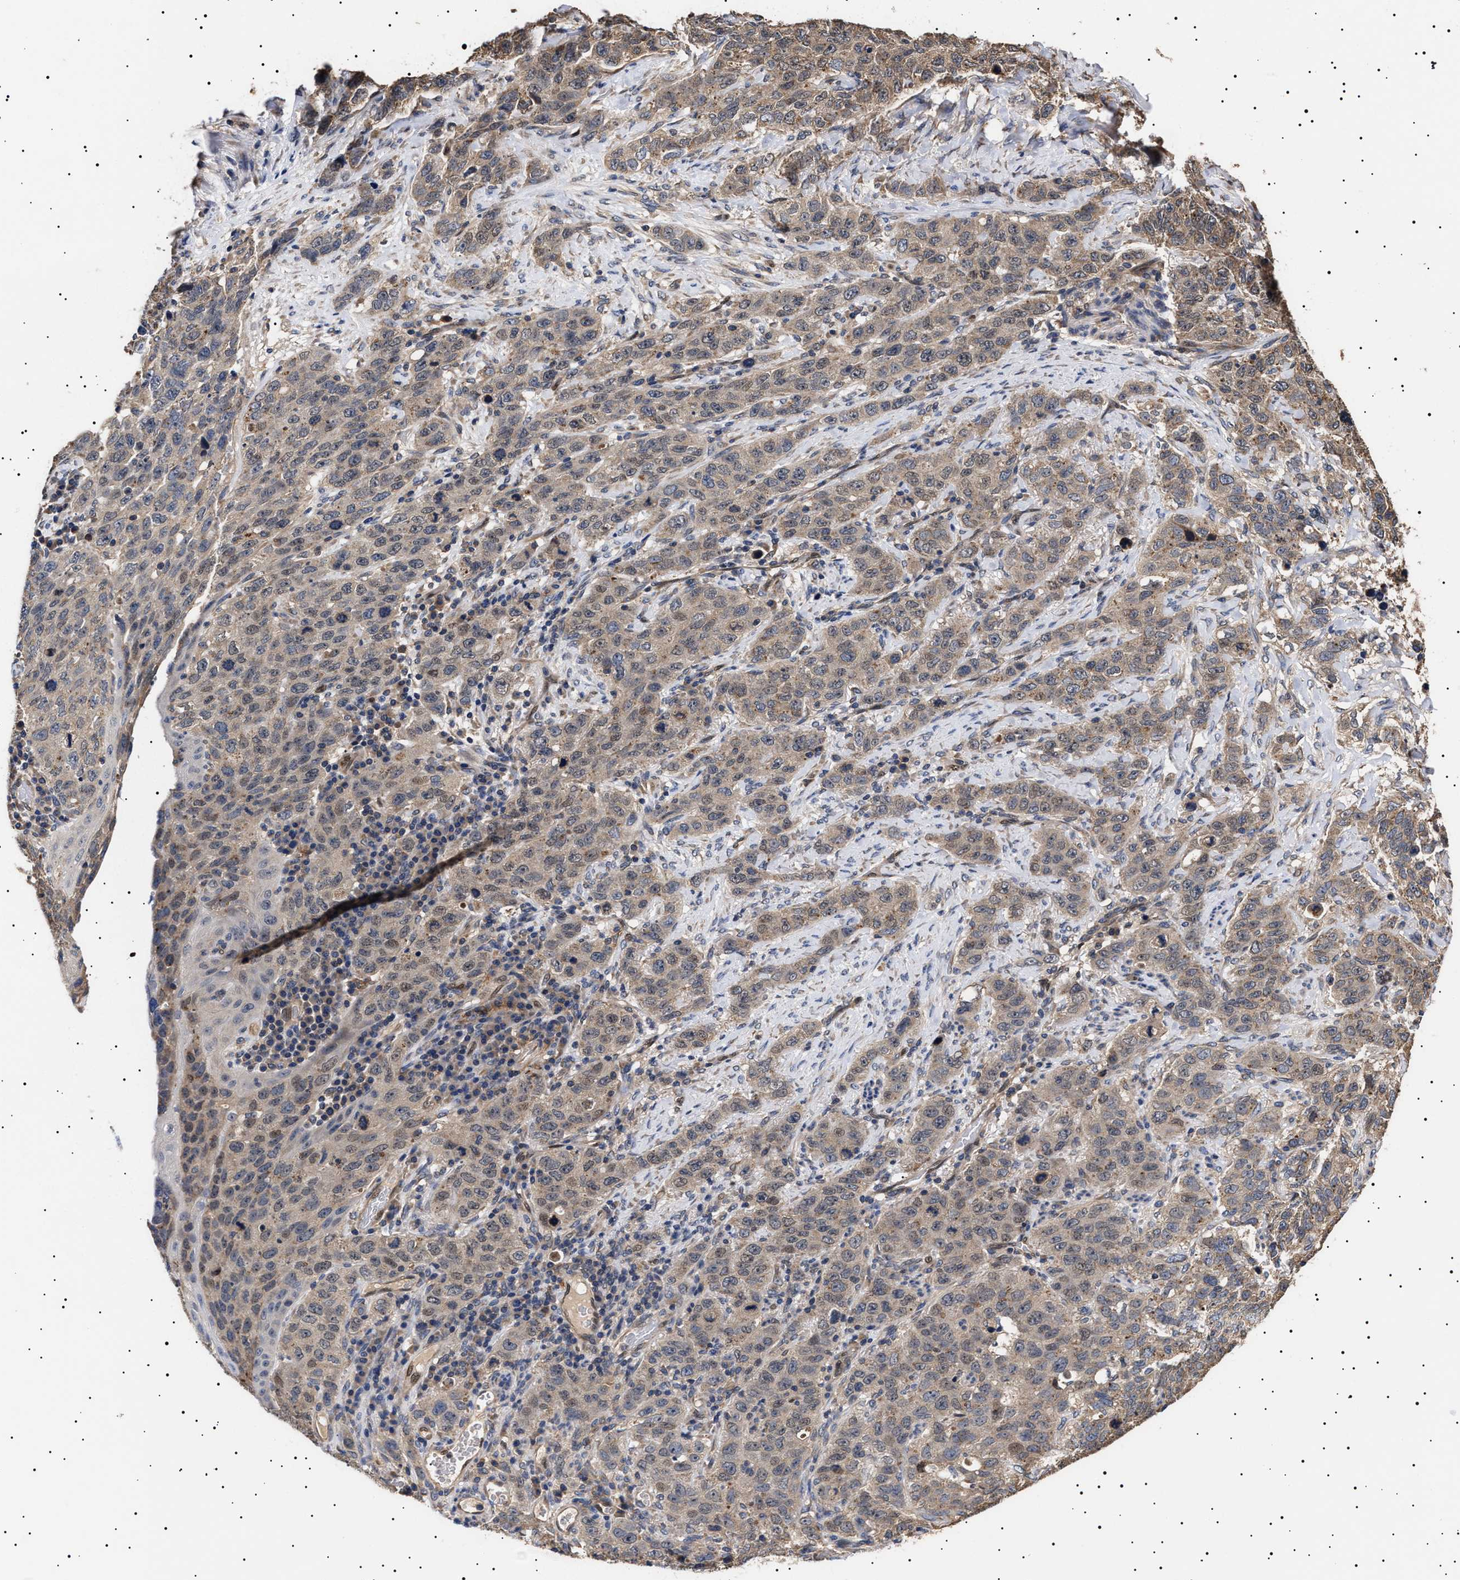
{"staining": {"intensity": "weak", "quantity": ">75%", "location": "cytoplasmic/membranous"}, "tissue": "stomach cancer", "cell_type": "Tumor cells", "image_type": "cancer", "snomed": [{"axis": "morphology", "description": "Adenocarcinoma, NOS"}, {"axis": "topography", "description": "Stomach"}], "caption": "Human stomach adenocarcinoma stained for a protein (brown) shows weak cytoplasmic/membranous positive expression in about >75% of tumor cells.", "gene": "KRBA1", "patient": {"sex": "male", "age": 48}}